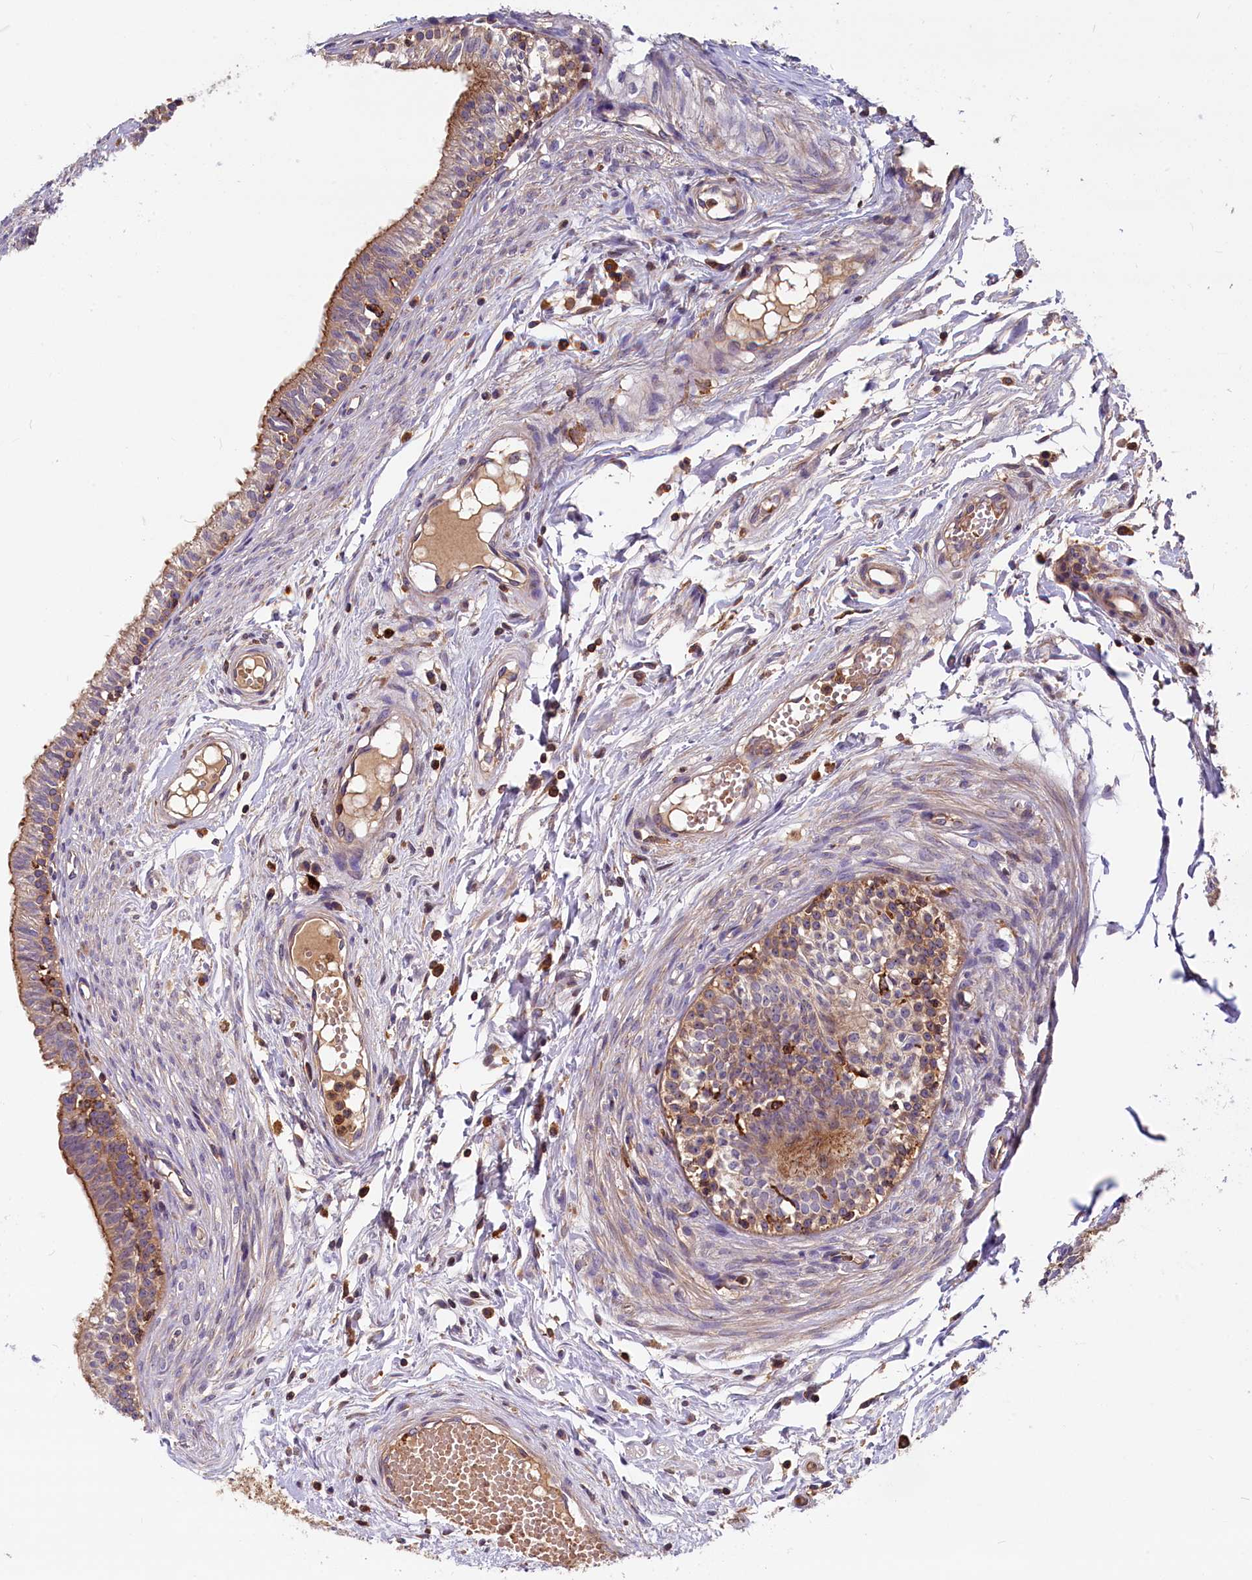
{"staining": {"intensity": "moderate", "quantity": "25%-75%", "location": "cytoplasmic/membranous"}, "tissue": "epididymis", "cell_type": "Glandular cells", "image_type": "normal", "snomed": [{"axis": "morphology", "description": "Normal tissue, NOS"}, {"axis": "topography", "description": "Epididymis, spermatic cord, NOS"}], "caption": "Protein expression analysis of normal epididymis exhibits moderate cytoplasmic/membranous staining in approximately 25%-75% of glandular cells. The protein of interest is shown in brown color, while the nuclei are stained blue.", "gene": "MYO9B", "patient": {"sex": "male", "age": 22}}